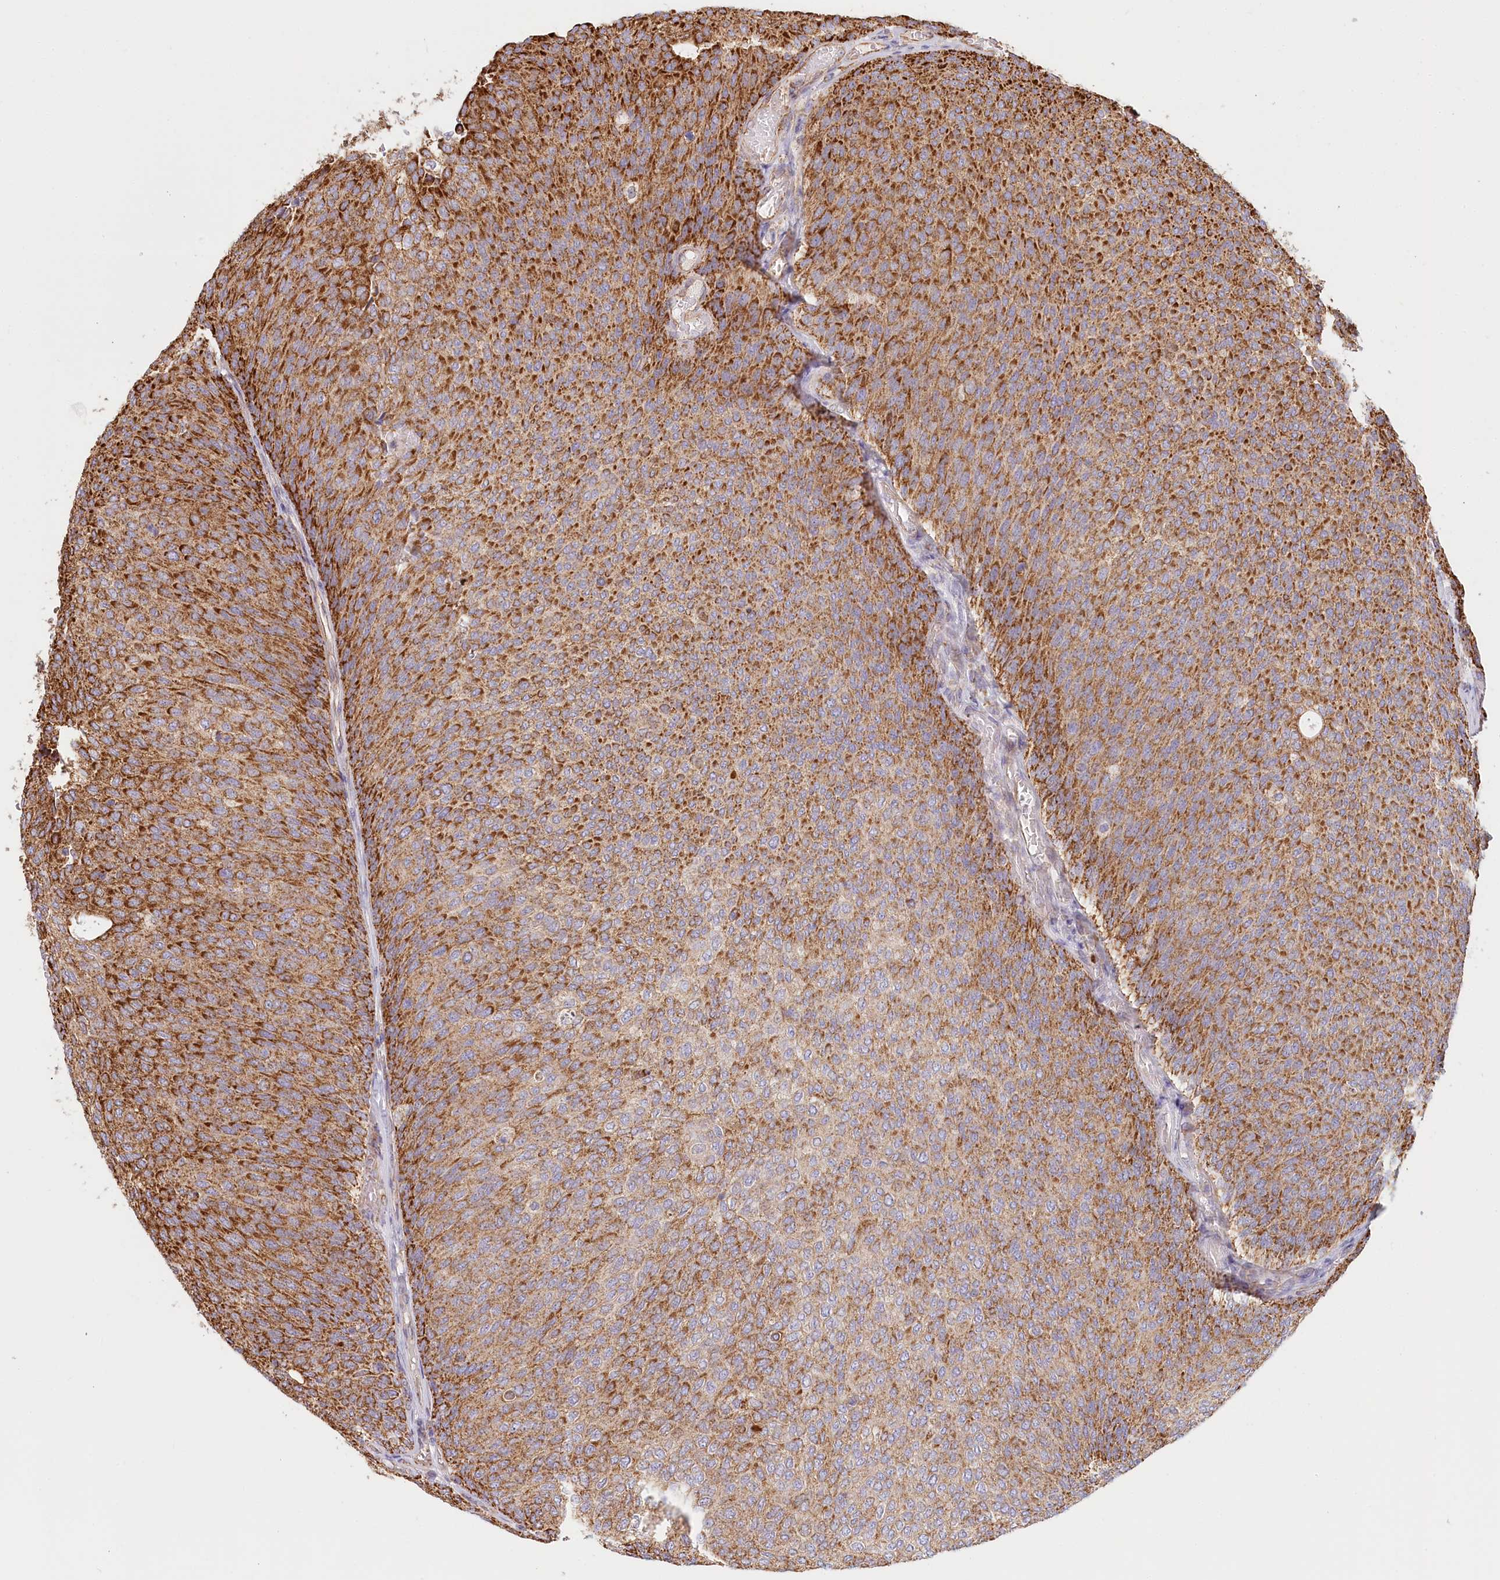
{"staining": {"intensity": "strong", "quantity": ">75%", "location": "cytoplasmic/membranous"}, "tissue": "urothelial cancer", "cell_type": "Tumor cells", "image_type": "cancer", "snomed": [{"axis": "morphology", "description": "Urothelial carcinoma, Low grade"}, {"axis": "topography", "description": "Urinary bladder"}], "caption": "Immunohistochemical staining of human low-grade urothelial carcinoma demonstrates high levels of strong cytoplasmic/membranous protein positivity in approximately >75% of tumor cells. The staining was performed using DAB (3,3'-diaminobenzidine), with brown indicating positive protein expression. Nuclei are stained blue with hematoxylin.", "gene": "UMPS", "patient": {"sex": "female", "age": 79}}